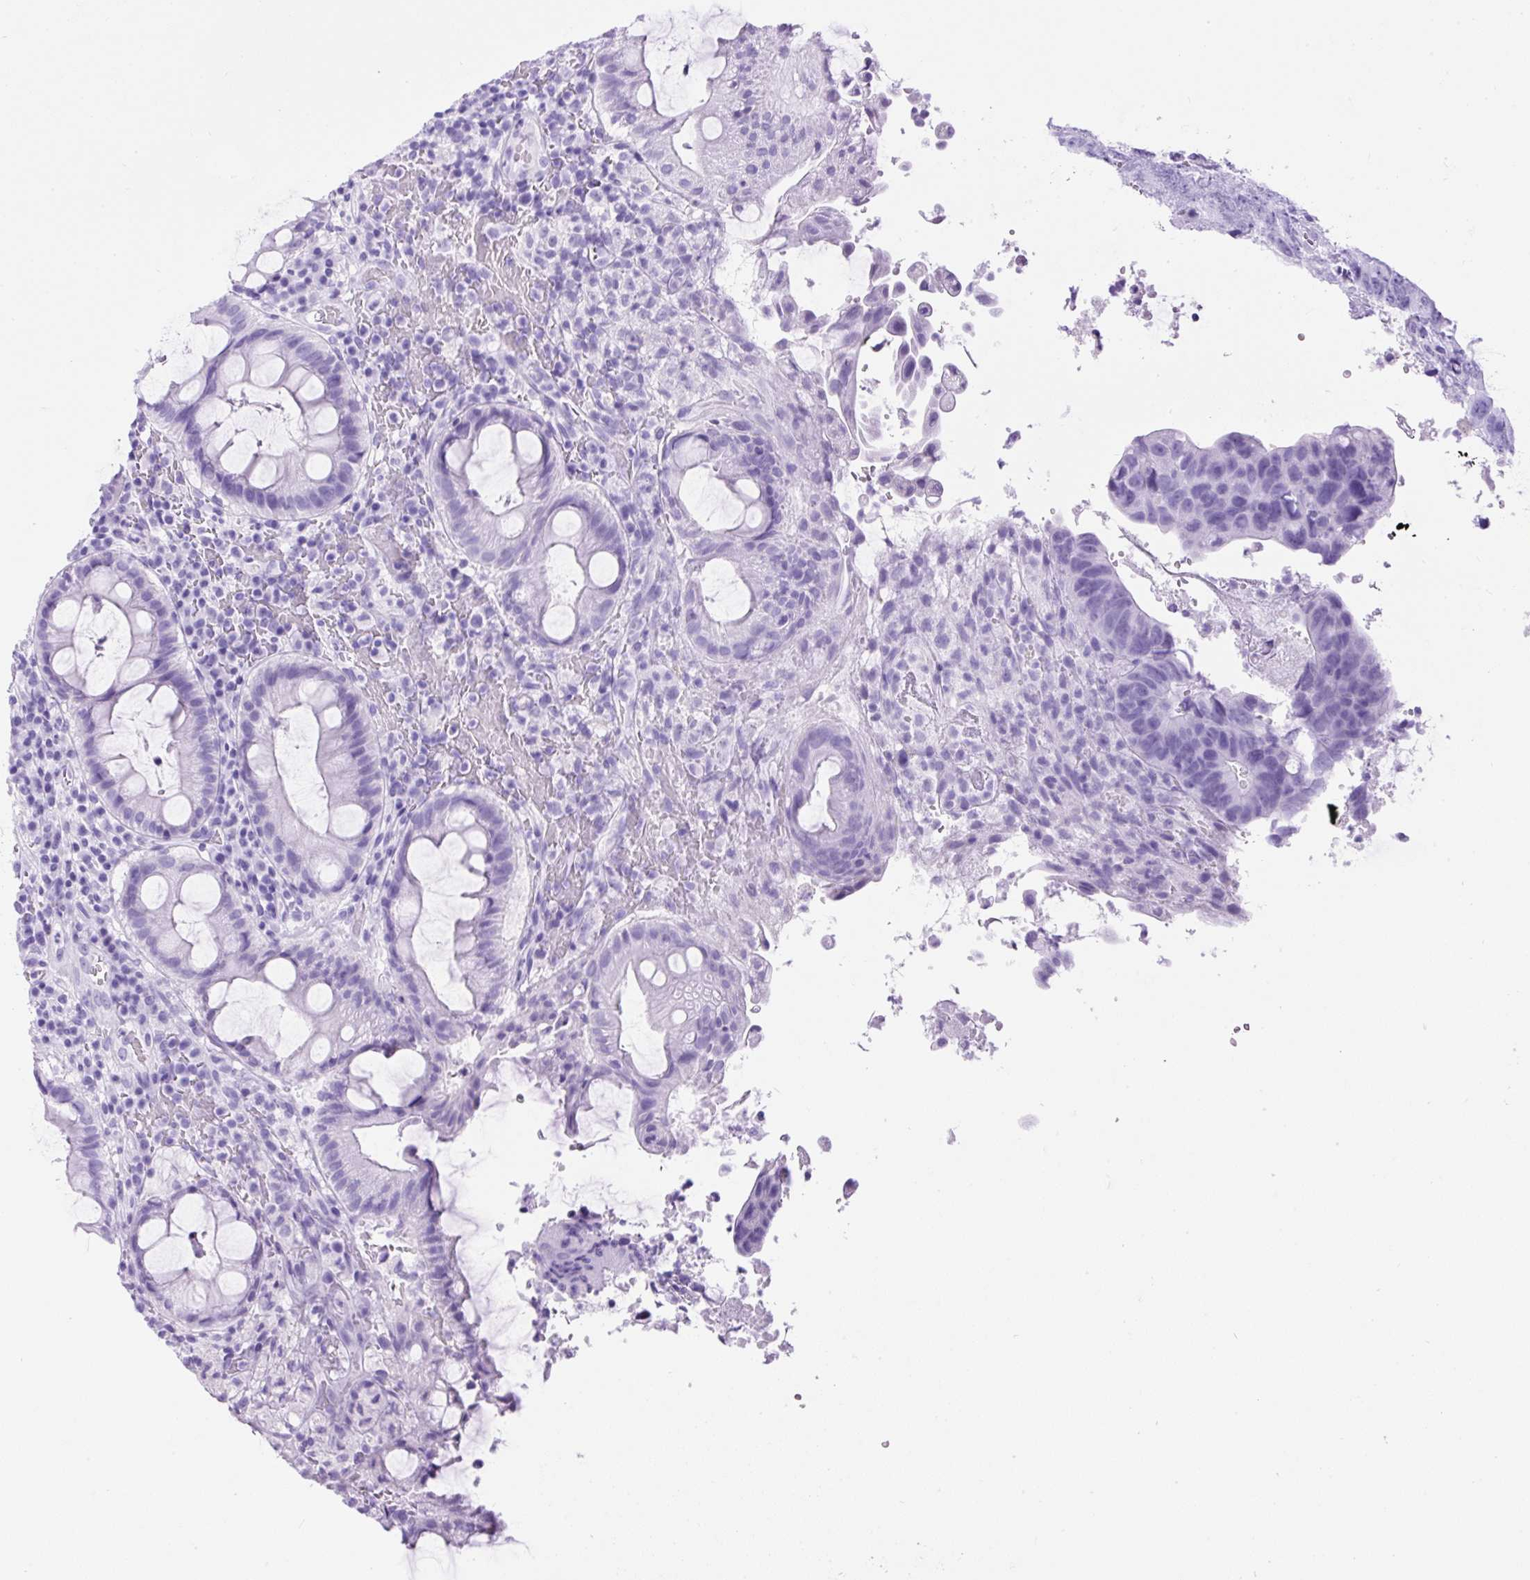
{"staining": {"intensity": "negative", "quantity": "none", "location": "none"}, "tissue": "colorectal cancer", "cell_type": "Tumor cells", "image_type": "cancer", "snomed": [{"axis": "morphology", "description": "Adenocarcinoma, NOS"}, {"axis": "topography", "description": "Colon"}], "caption": "The micrograph shows no staining of tumor cells in colorectal adenocarcinoma.", "gene": "CEL", "patient": {"sex": "male", "age": 87}}